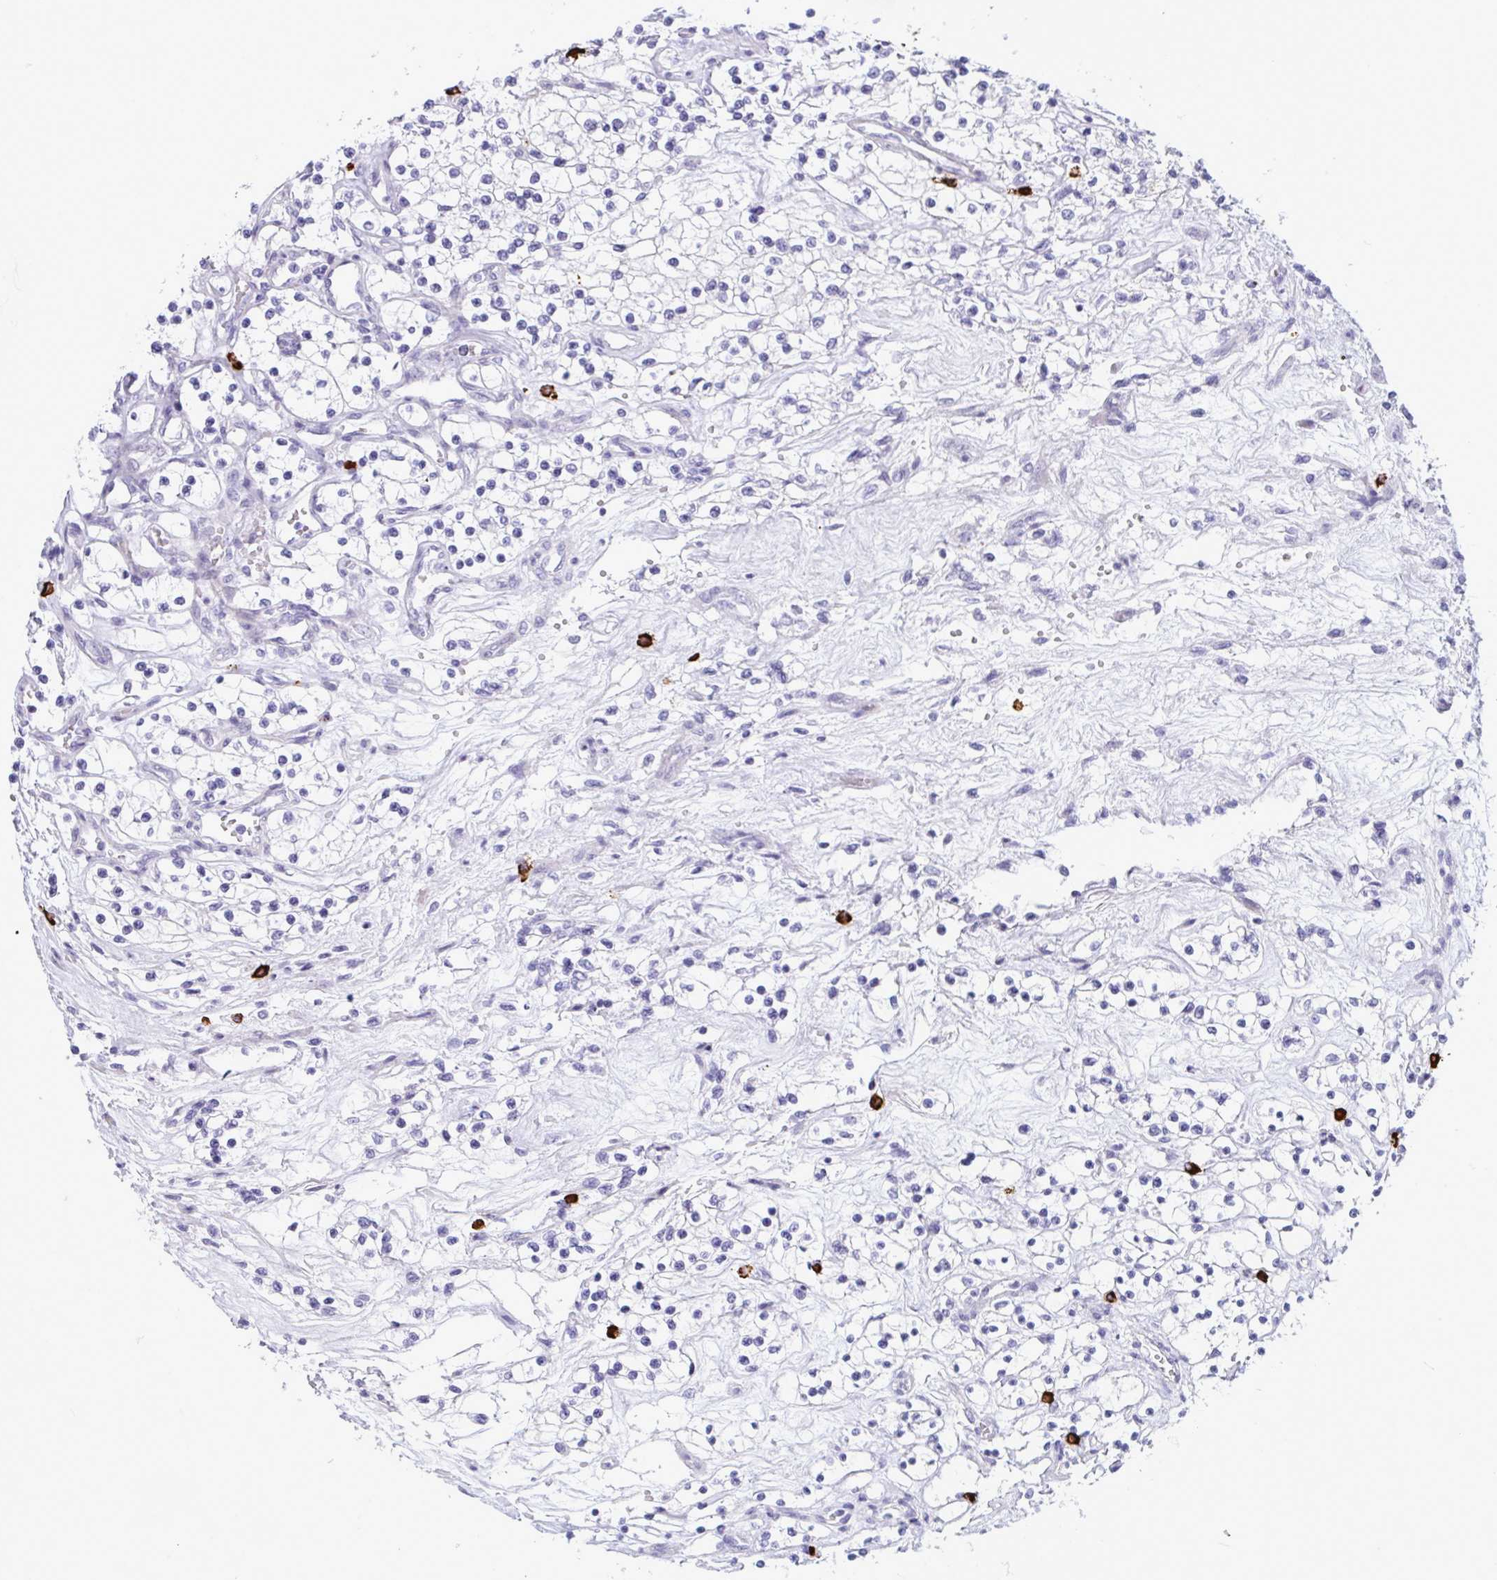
{"staining": {"intensity": "negative", "quantity": "none", "location": "none"}, "tissue": "renal cancer", "cell_type": "Tumor cells", "image_type": "cancer", "snomed": [{"axis": "morphology", "description": "Adenocarcinoma, NOS"}, {"axis": "topography", "description": "Kidney"}], "caption": "Immunohistochemical staining of renal adenocarcinoma displays no significant expression in tumor cells. (DAB immunohistochemistry (IHC) with hematoxylin counter stain).", "gene": "ZNF684", "patient": {"sex": "female", "age": 69}}